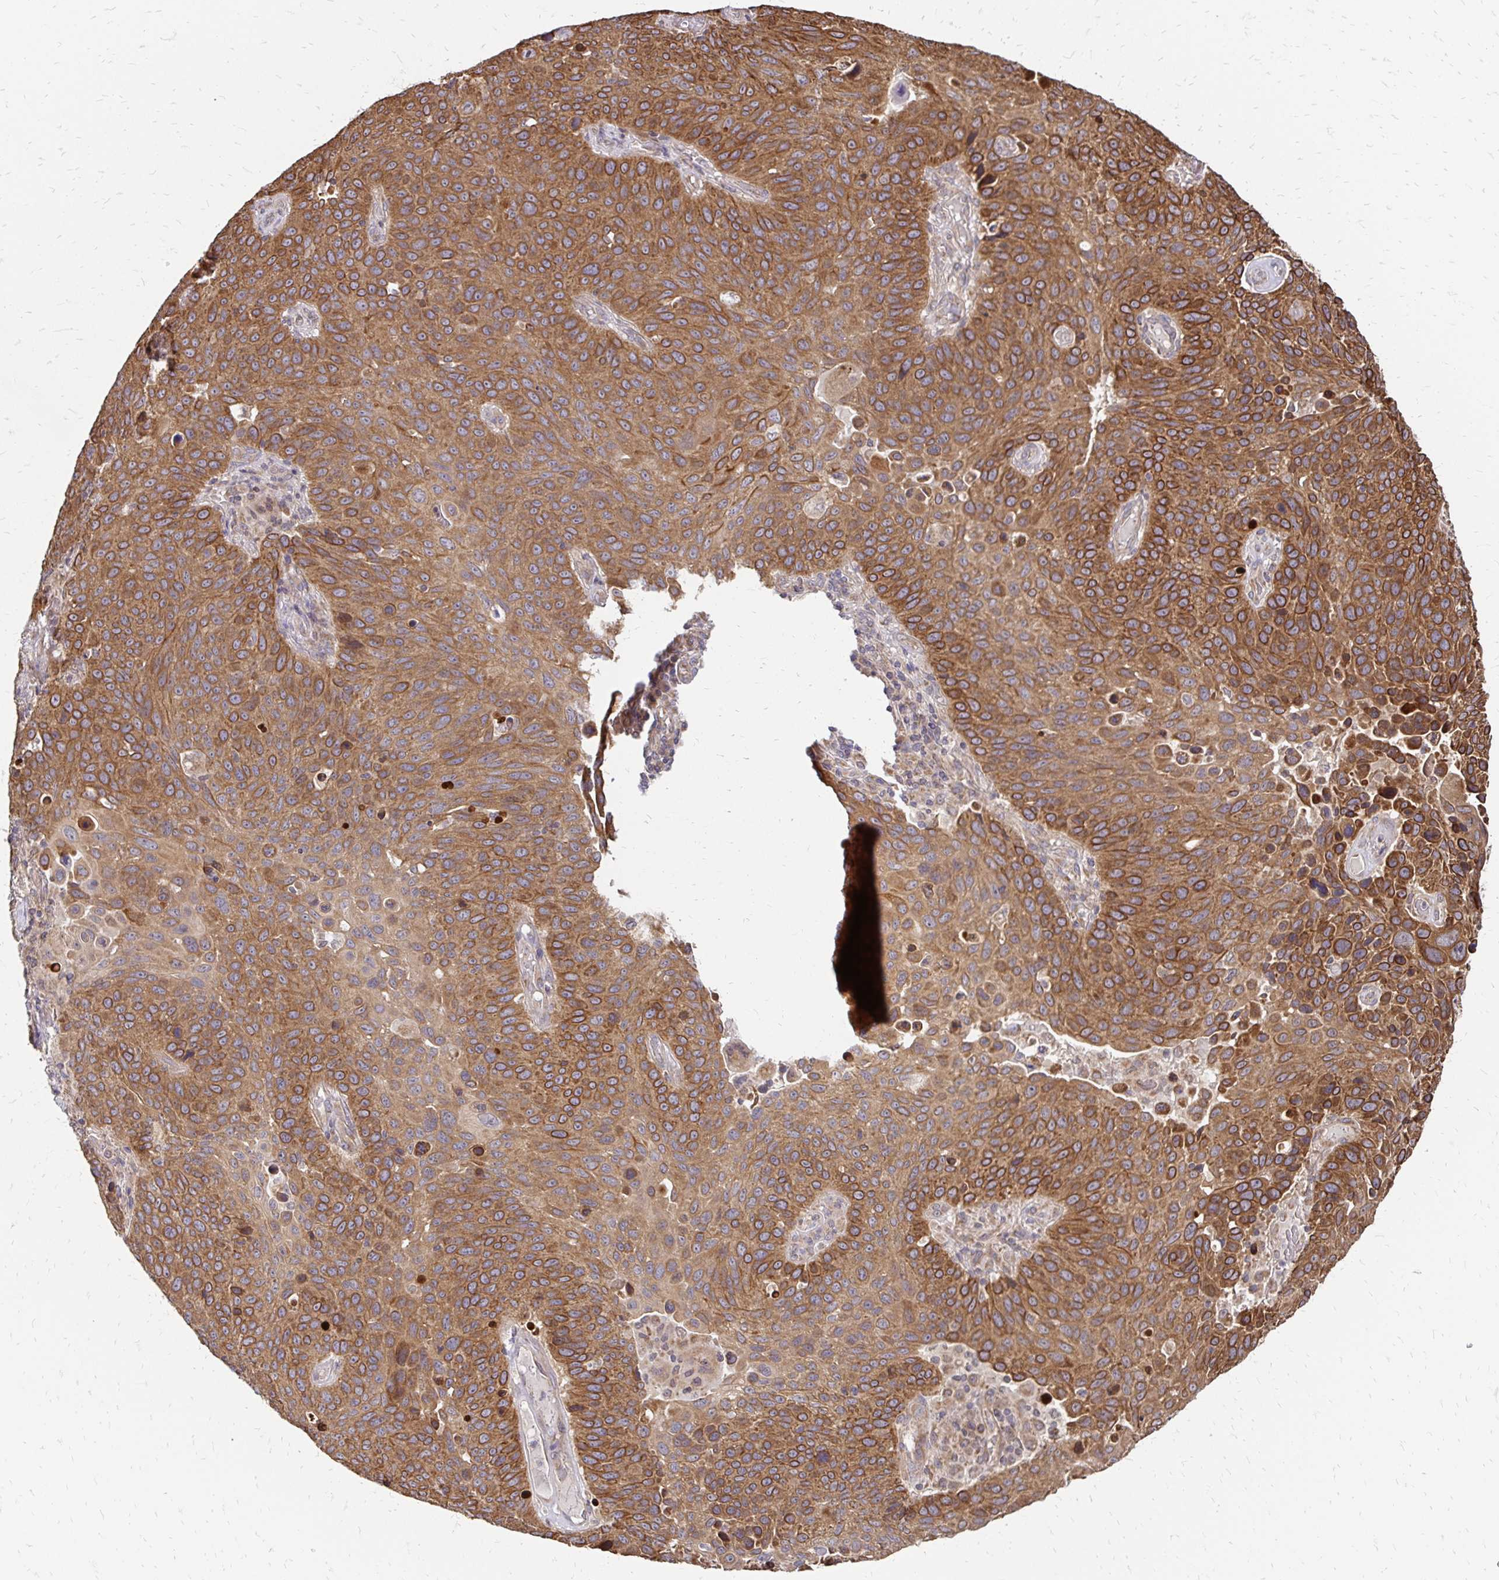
{"staining": {"intensity": "moderate", "quantity": ">75%", "location": "cytoplasmic/membranous"}, "tissue": "lung cancer", "cell_type": "Tumor cells", "image_type": "cancer", "snomed": [{"axis": "morphology", "description": "Squamous cell carcinoma, NOS"}, {"axis": "topography", "description": "Lung"}], "caption": "The photomicrograph displays immunohistochemical staining of squamous cell carcinoma (lung). There is moderate cytoplasmic/membranous expression is identified in approximately >75% of tumor cells.", "gene": "ZW10", "patient": {"sex": "male", "age": 68}}